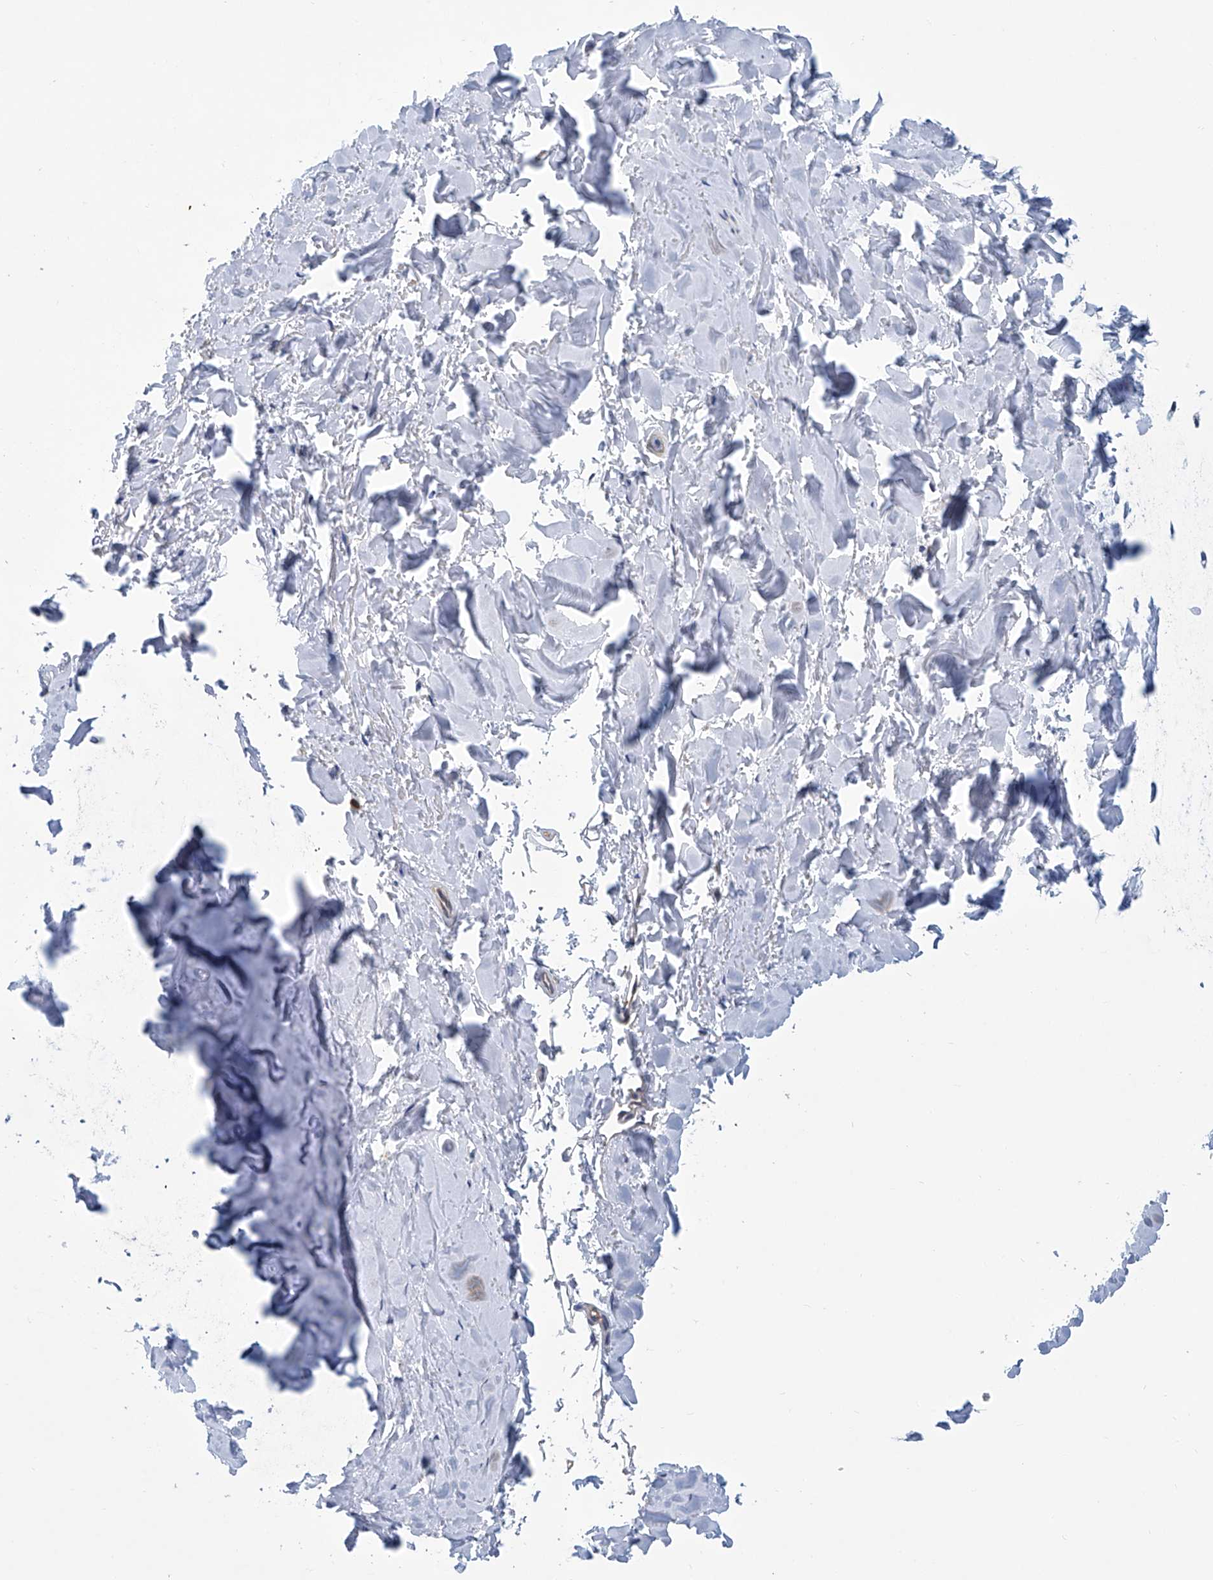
{"staining": {"intensity": "negative", "quantity": "none", "location": "none"}, "tissue": "adipose tissue", "cell_type": "Adipocytes", "image_type": "normal", "snomed": [{"axis": "morphology", "description": "Normal tissue, NOS"}, {"axis": "topography", "description": "Cartilage tissue"}], "caption": "High magnification brightfield microscopy of unremarkable adipose tissue stained with DAB (3,3'-diaminobenzidine) (brown) and counterstained with hematoxylin (blue): adipocytes show no significant expression. (DAB IHC with hematoxylin counter stain).", "gene": "TNN", "patient": {"sex": "female", "age": 63}}